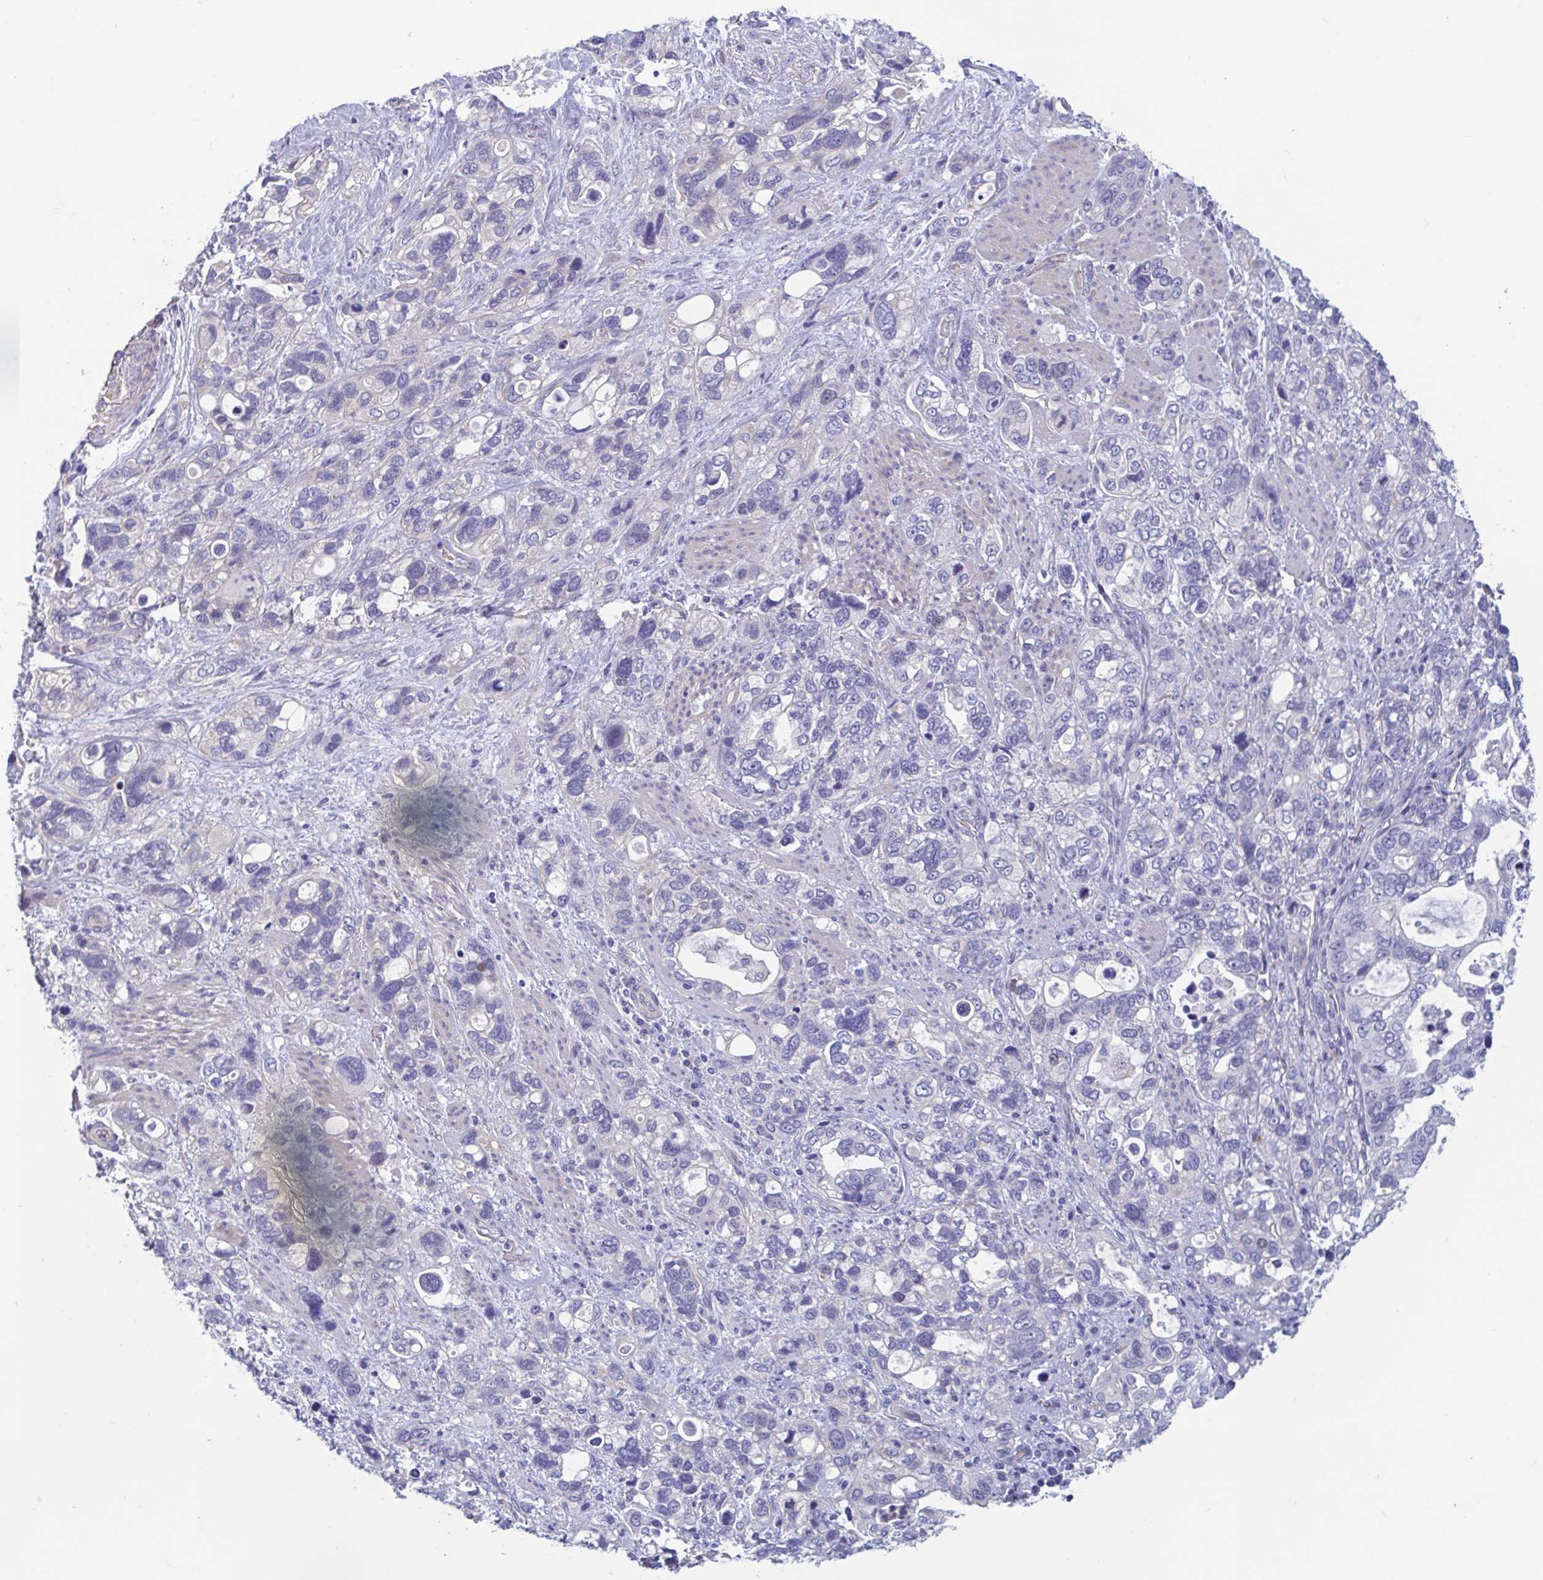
{"staining": {"intensity": "negative", "quantity": "none", "location": "none"}, "tissue": "stomach cancer", "cell_type": "Tumor cells", "image_type": "cancer", "snomed": [{"axis": "morphology", "description": "Adenocarcinoma, NOS"}, {"axis": "topography", "description": "Stomach, upper"}], "caption": "The image exhibits no significant staining in tumor cells of stomach adenocarcinoma.", "gene": "MORC4", "patient": {"sex": "female", "age": 81}}